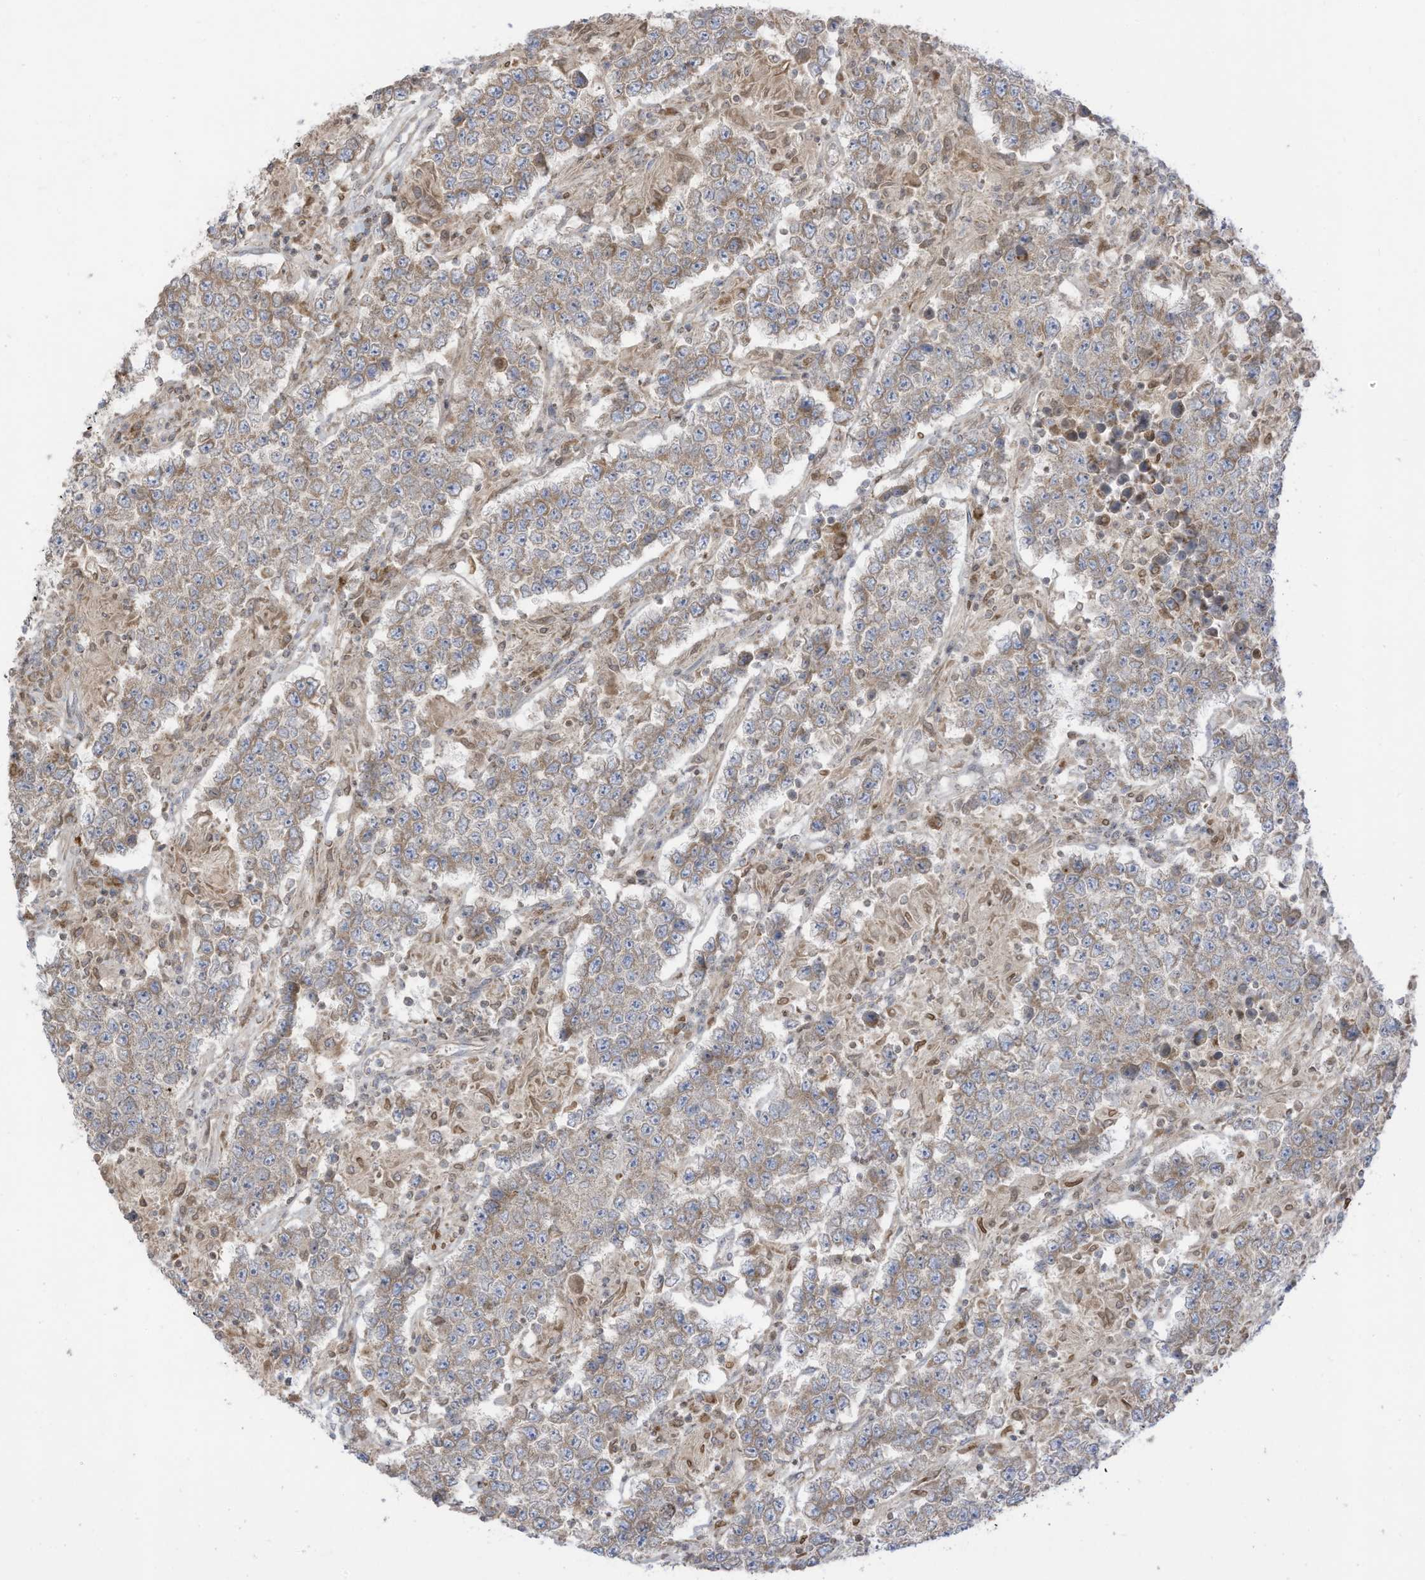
{"staining": {"intensity": "moderate", "quantity": ">75%", "location": "cytoplasmic/membranous"}, "tissue": "testis cancer", "cell_type": "Tumor cells", "image_type": "cancer", "snomed": [{"axis": "morphology", "description": "Normal tissue, NOS"}, {"axis": "morphology", "description": "Urothelial carcinoma, High grade"}, {"axis": "morphology", "description": "Seminoma, NOS"}, {"axis": "morphology", "description": "Carcinoma, Embryonal, NOS"}, {"axis": "topography", "description": "Urinary bladder"}, {"axis": "topography", "description": "Testis"}], "caption": "Immunohistochemical staining of human testis cancer (urothelial carcinoma (high-grade)) displays medium levels of moderate cytoplasmic/membranous protein expression in about >75% of tumor cells. The protein is shown in brown color, while the nuclei are stained blue.", "gene": "CGAS", "patient": {"sex": "male", "age": 41}}